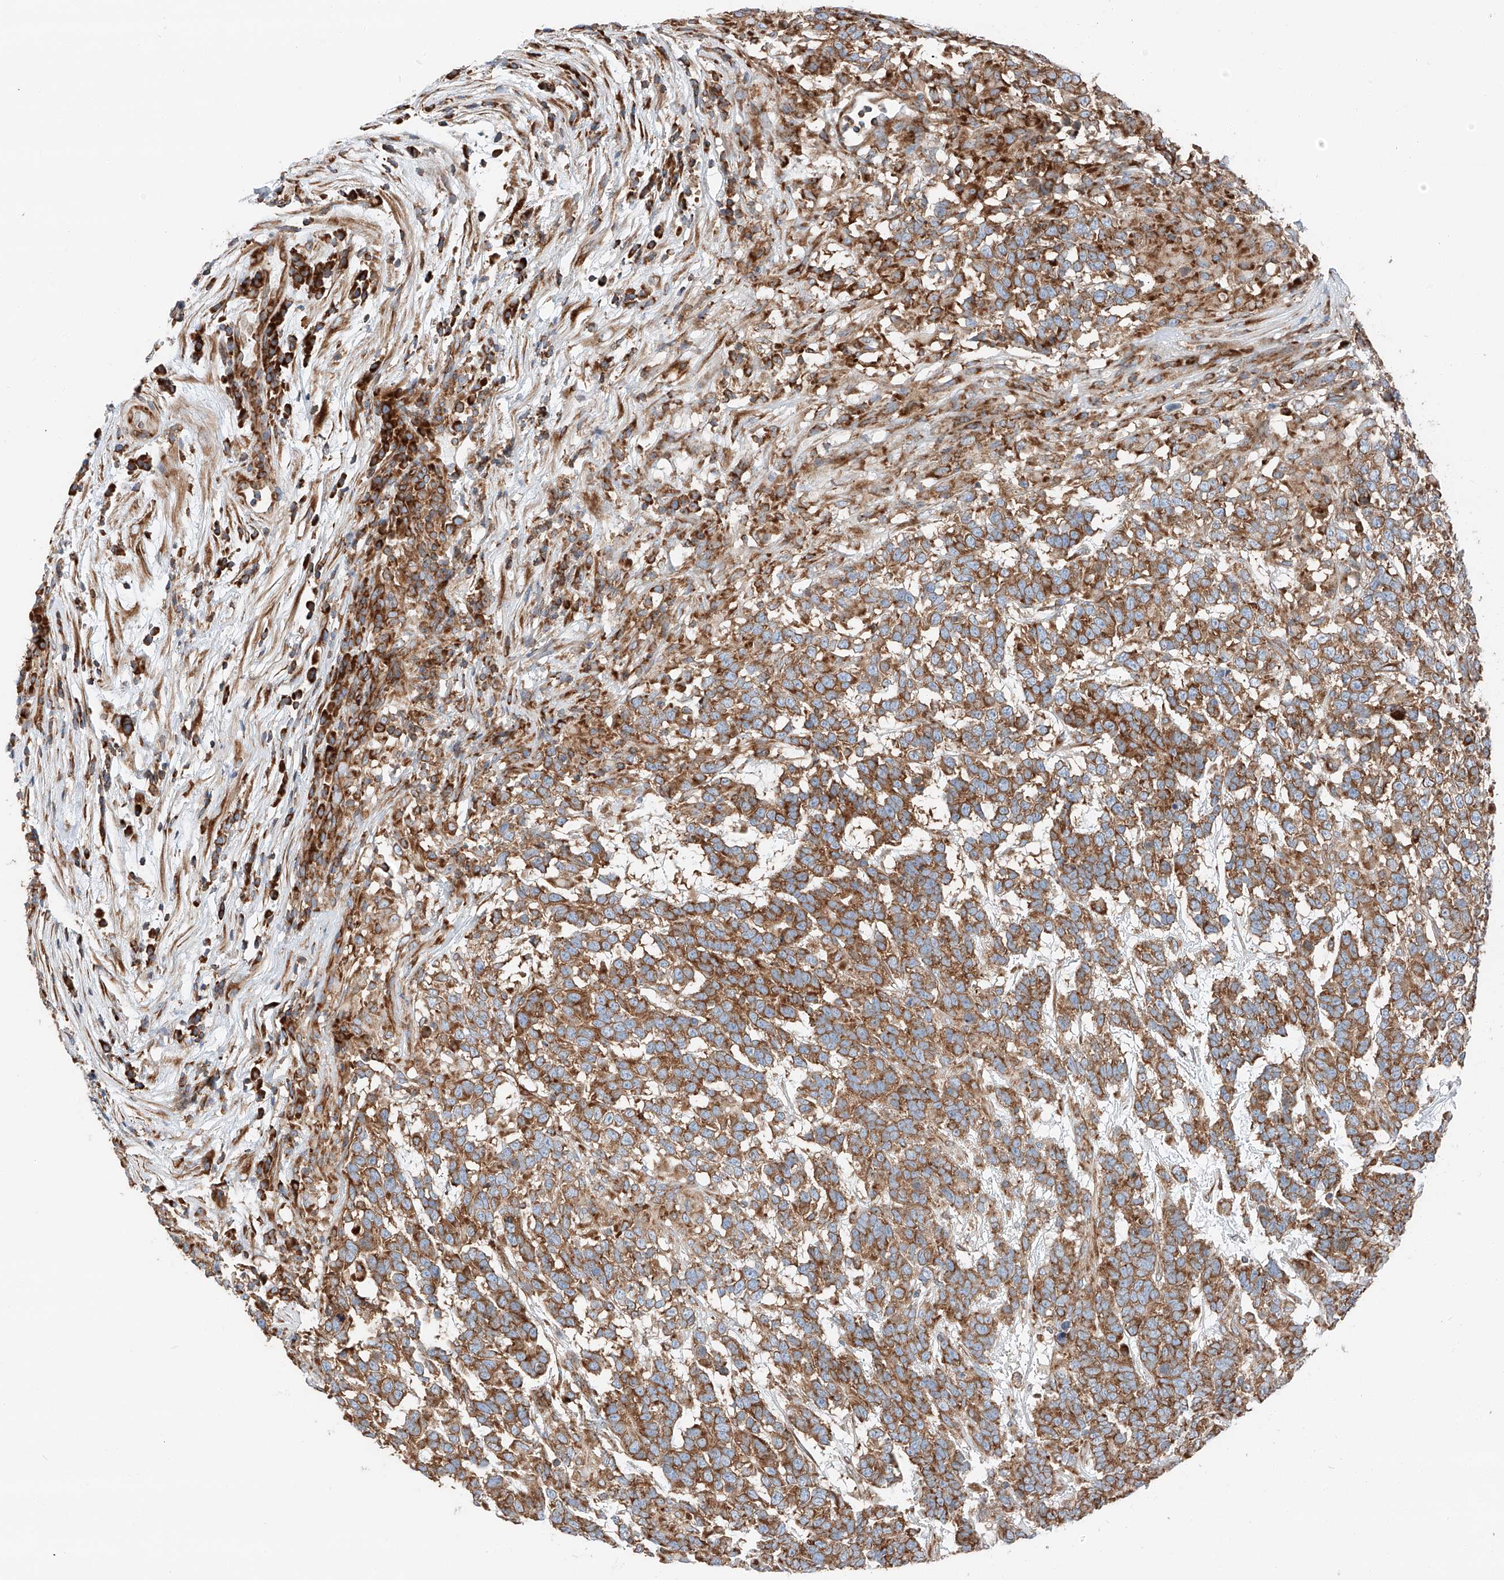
{"staining": {"intensity": "moderate", "quantity": ">75%", "location": "cytoplasmic/membranous"}, "tissue": "testis cancer", "cell_type": "Tumor cells", "image_type": "cancer", "snomed": [{"axis": "morphology", "description": "Carcinoma, Embryonal, NOS"}, {"axis": "topography", "description": "Testis"}], "caption": "Testis cancer (embryonal carcinoma) was stained to show a protein in brown. There is medium levels of moderate cytoplasmic/membranous positivity in approximately >75% of tumor cells. (Stains: DAB in brown, nuclei in blue, Microscopy: brightfield microscopy at high magnification).", "gene": "ZC3H15", "patient": {"sex": "male", "age": 26}}